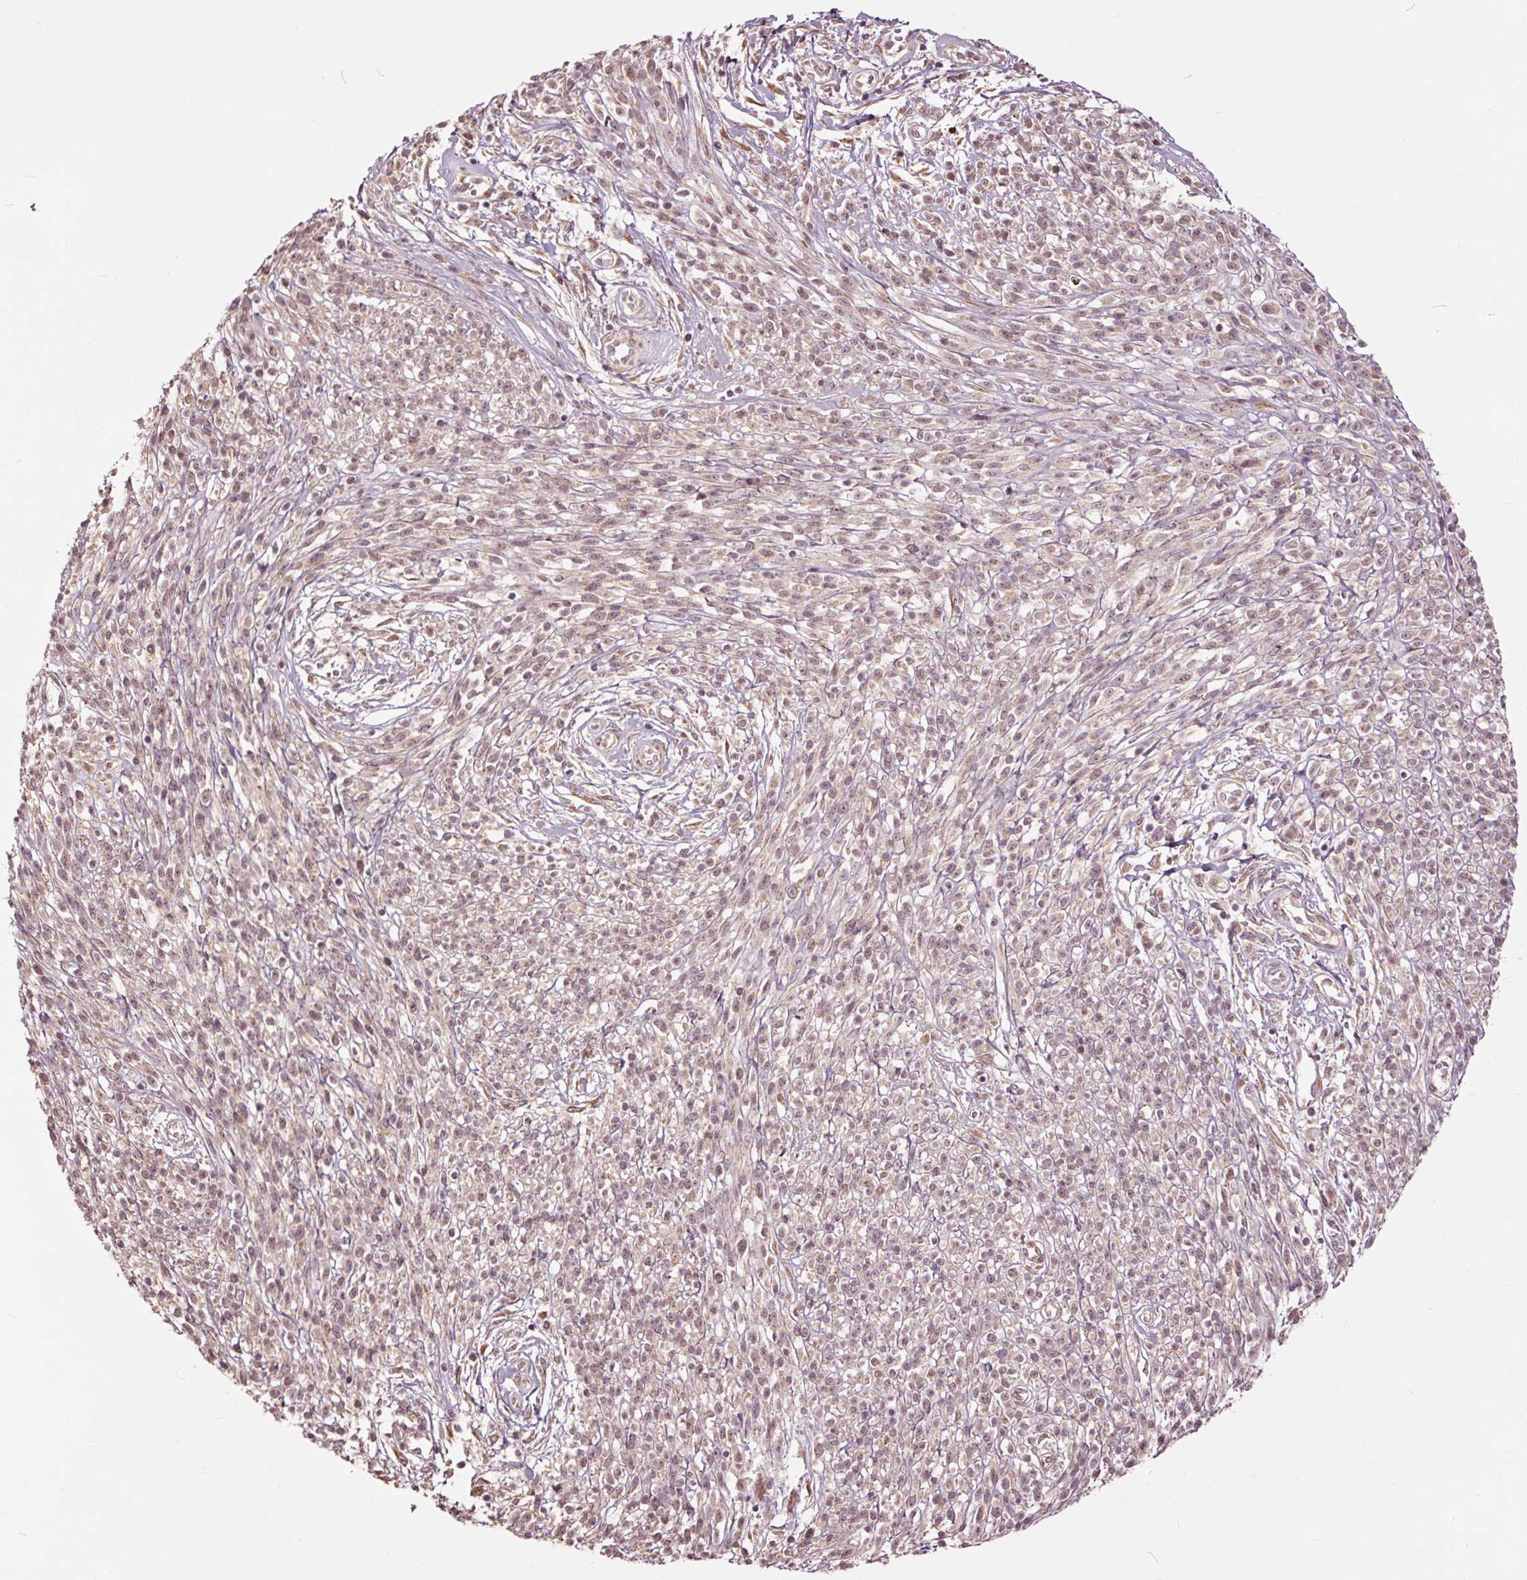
{"staining": {"intensity": "weak", "quantity": "25%-75%", "location": "cytoplasmic/membranous,nuclear"}, "tissue": "melanoma", "cell_type": "Tumor cells", "image_type": "cancer", "snomed": [{"axis": "morphology", "description": "Malignant melanoma, NOS"}, {"axis": "topography", "description": "Skin"}, {"axis": "topography", "description": "Skin of trunk"}], "caption": "Protein expression analysis of human malignant melanoma reveals weak cytoplasmic/membranous and nuclear expression in approximately 25%-75% of tumor cells.", "gene": "HAUS5", "patient": {"sex": "male", "age": 74}}